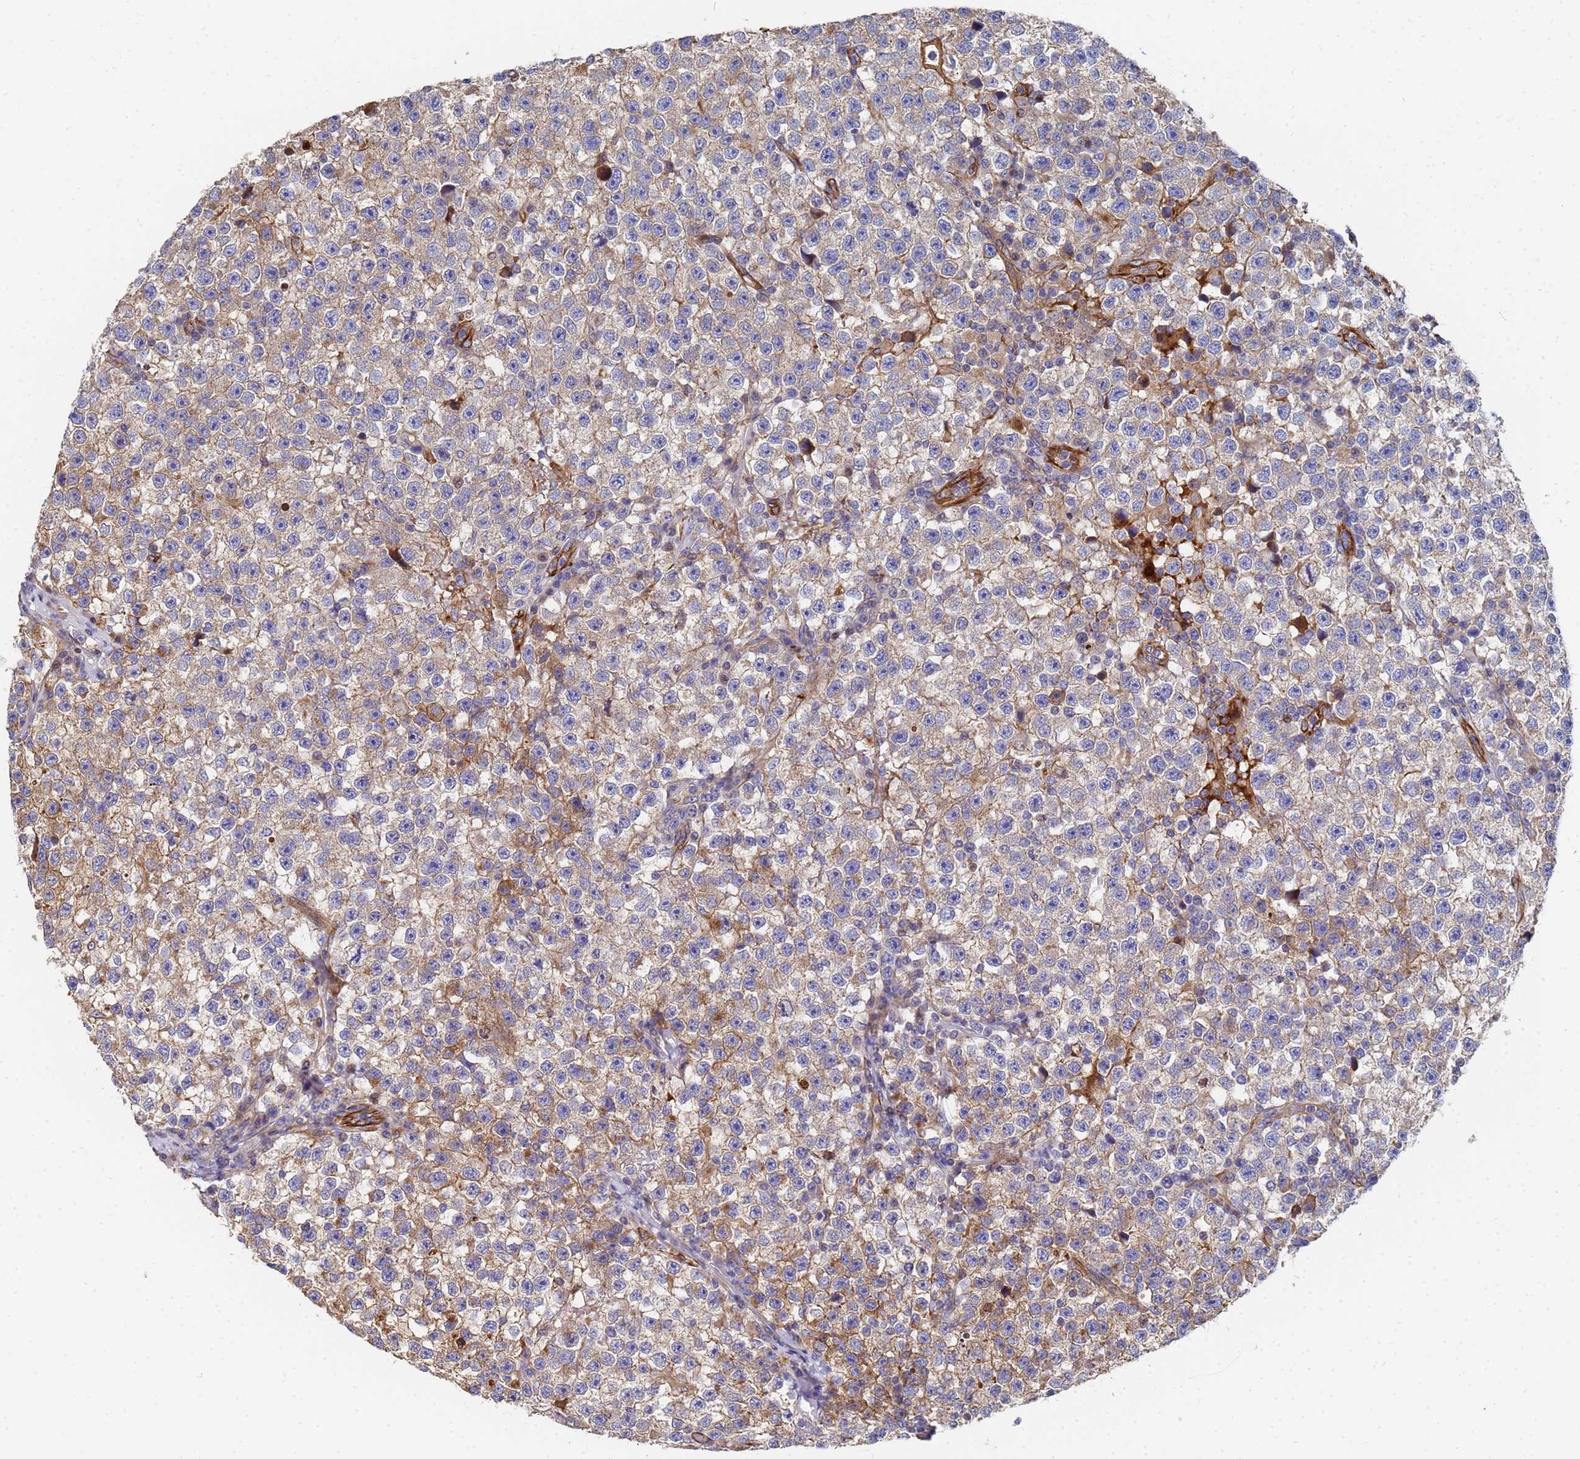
{"staining": {"intensity": "weak", "quantity": ">75%", "location": "cytoplasmic/membranous"}, "tissue": "testis cancer", "cell_type": "Tumor cells", "image_type": "cancer", "snomed": [{"axis": "morphology", "description": "Seminoma, NOS"}, {"axis": "topography", "description": "Testis"}], "caption": "Approximately >75% of tumor cells in testis cancer (seminoma) exhibit weak cytoplasmic/membranous protein positivity as visualized by brown immunohistochemical staining.", "gene": "SYT13", "patient": {"sex": "male", "age": 22}}